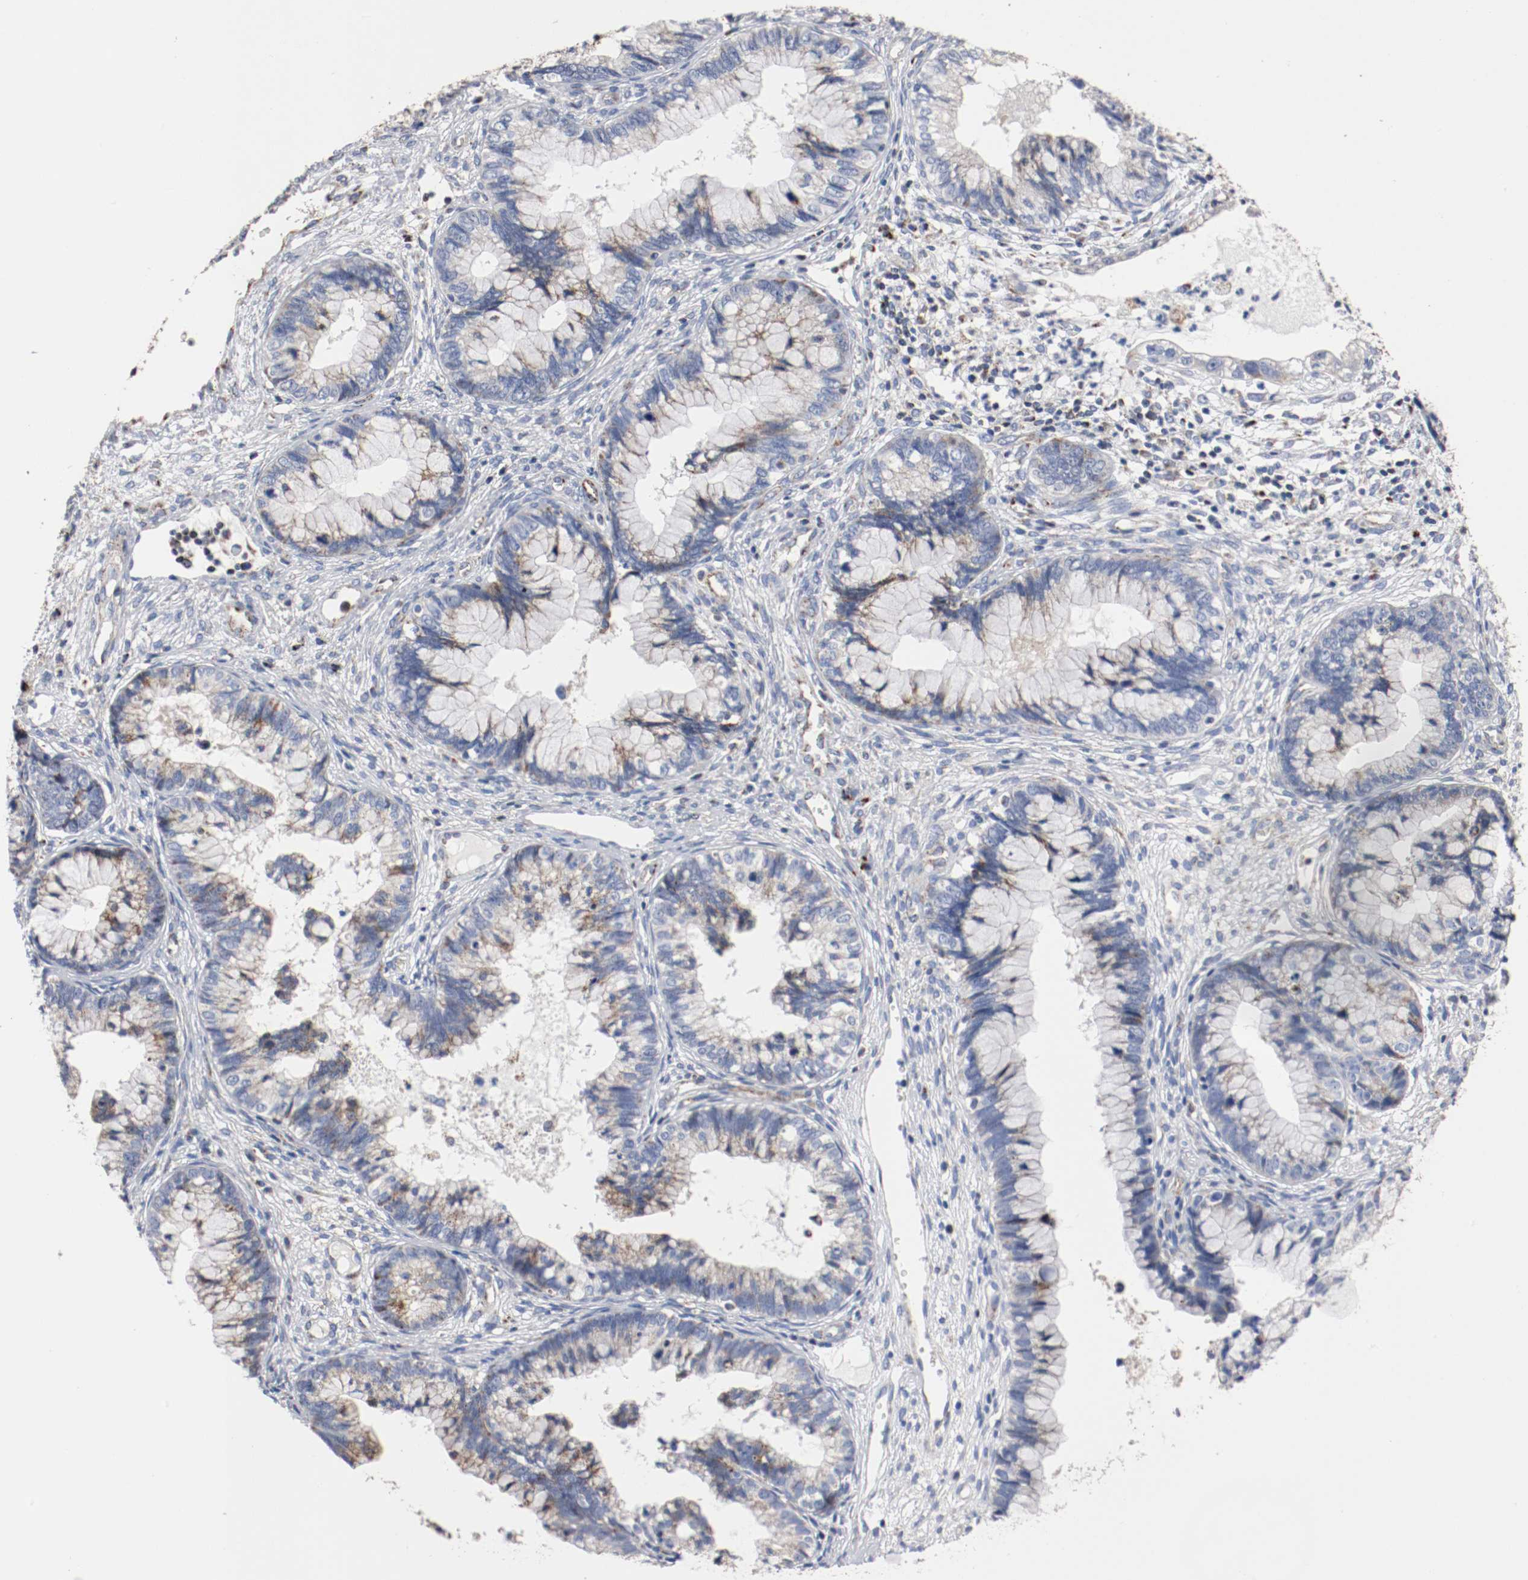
{"staining": {"intensity": "moderate", "quantity": "<25%", "location": "cytoplasmic/membranous"}, "tissue": "cervical cancer", "cell_type": "Tumor cells", "image_type": "cancer", "snomed": [{"axis": "morphology", "description": "Adenocarcinoma, NOS"}, {"axis": "topography", "description": "Cervix"}], "caption": "Protein staining of cervical adenocarcinoma tissue demonstrates moderate cytoplasmic/membranous positivity in about <25% of tumor cells. Nuclei are stained in blue.", "gene": "TUBD1", "patient": {"sex": "female", "age": 44}}